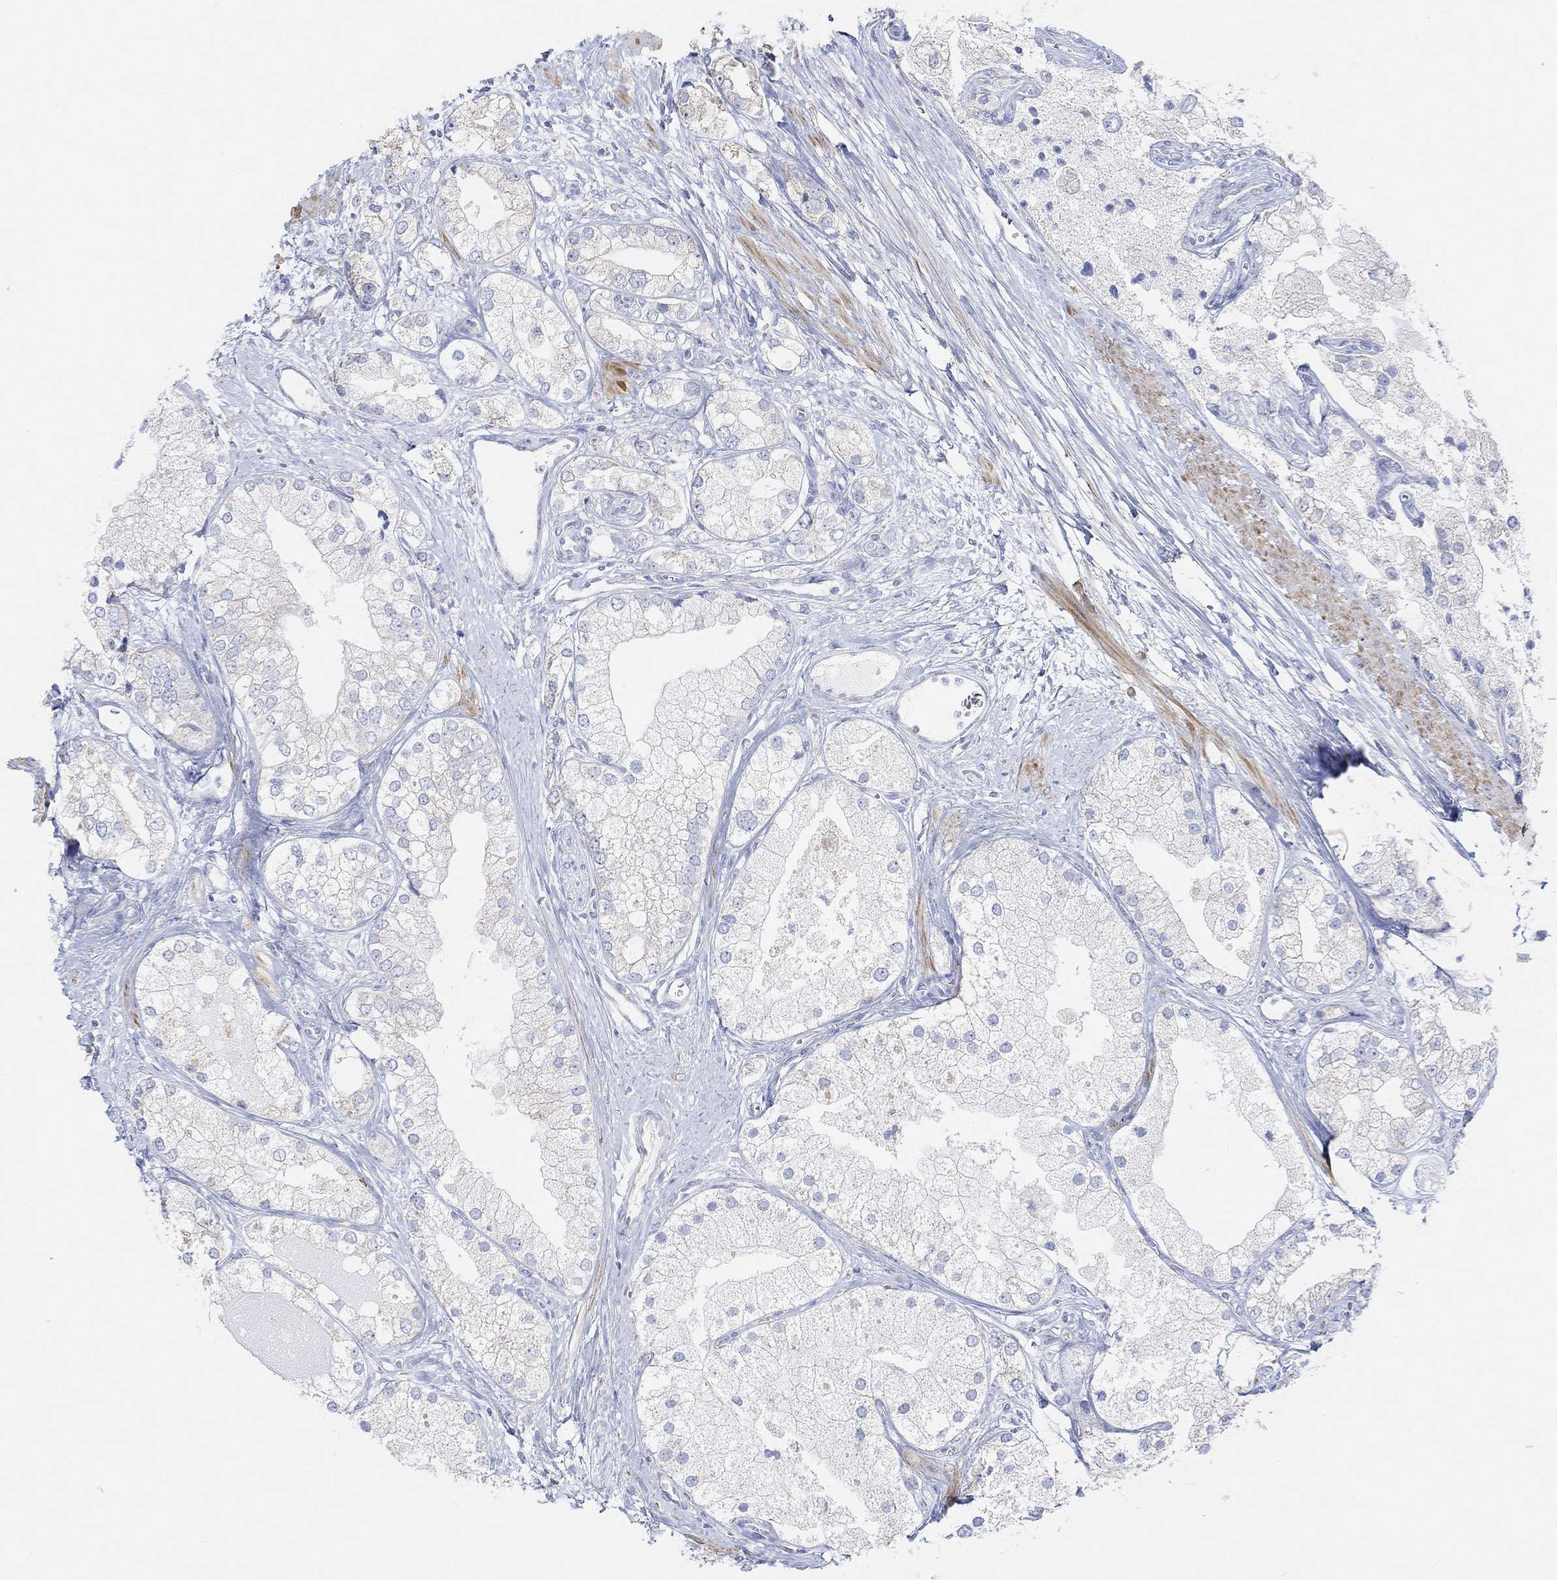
{"staining": {"intensity": "negative", "quantity": "none", "location": "none"}, "tissue": "prostate cancer", "cell_type": "Tumor cells", "image_type": "cancer", "snomed": [{"axis": "morphology", "description": "Adenocarcinoma, NOS"}, {"axis": "topography", "description": "Prostate and seminal vesicle, NOS"}, {"axis": "topography", "description": "Prostate"}], "caption": "Tumor cells show no significant protein positivity in prostate adenocarcinoma.", "gene": "SYT12", "patient": {"sex": "male", "age": 79}}